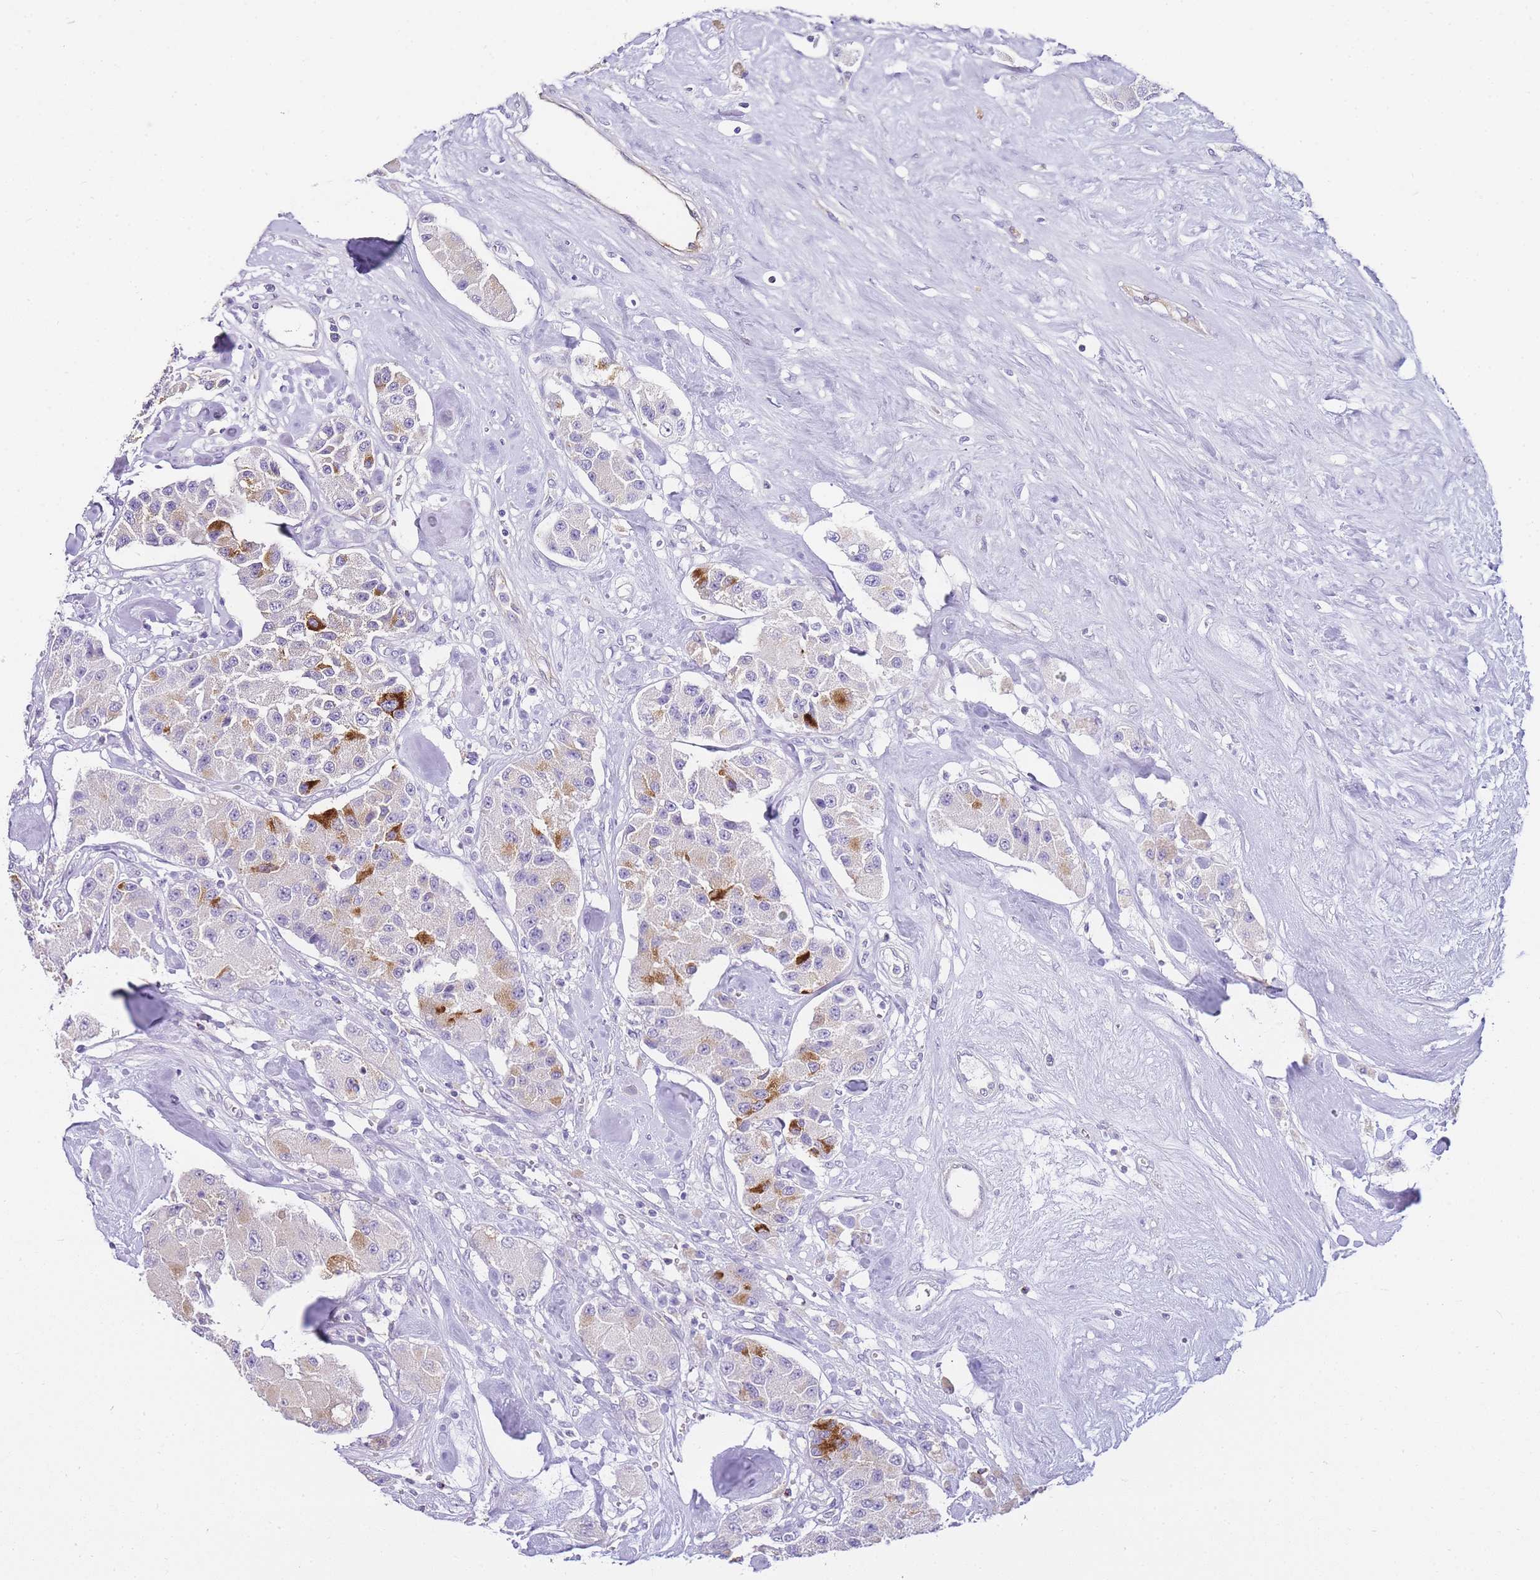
{"staining": {"intensity": "strong", "quantity": "<25%", "location": "cytoplasmic/membranous"}, "tissue": "carcinoid", "cell_type": "Tumor cells", "image_type": "cancer", "snomed": [{"axis": "morphology", "description": "Carcinoid, malignant, NOS"}, {"axis": "topography", "description": "Pancreas"}], "caption": "Protein staining shows strong cytoplasmic/membranous positivity in approximately <25% of tumor cells in carcinoid.", "gene": "DPP4", "patient": {"sex": "male", "age": 41}}